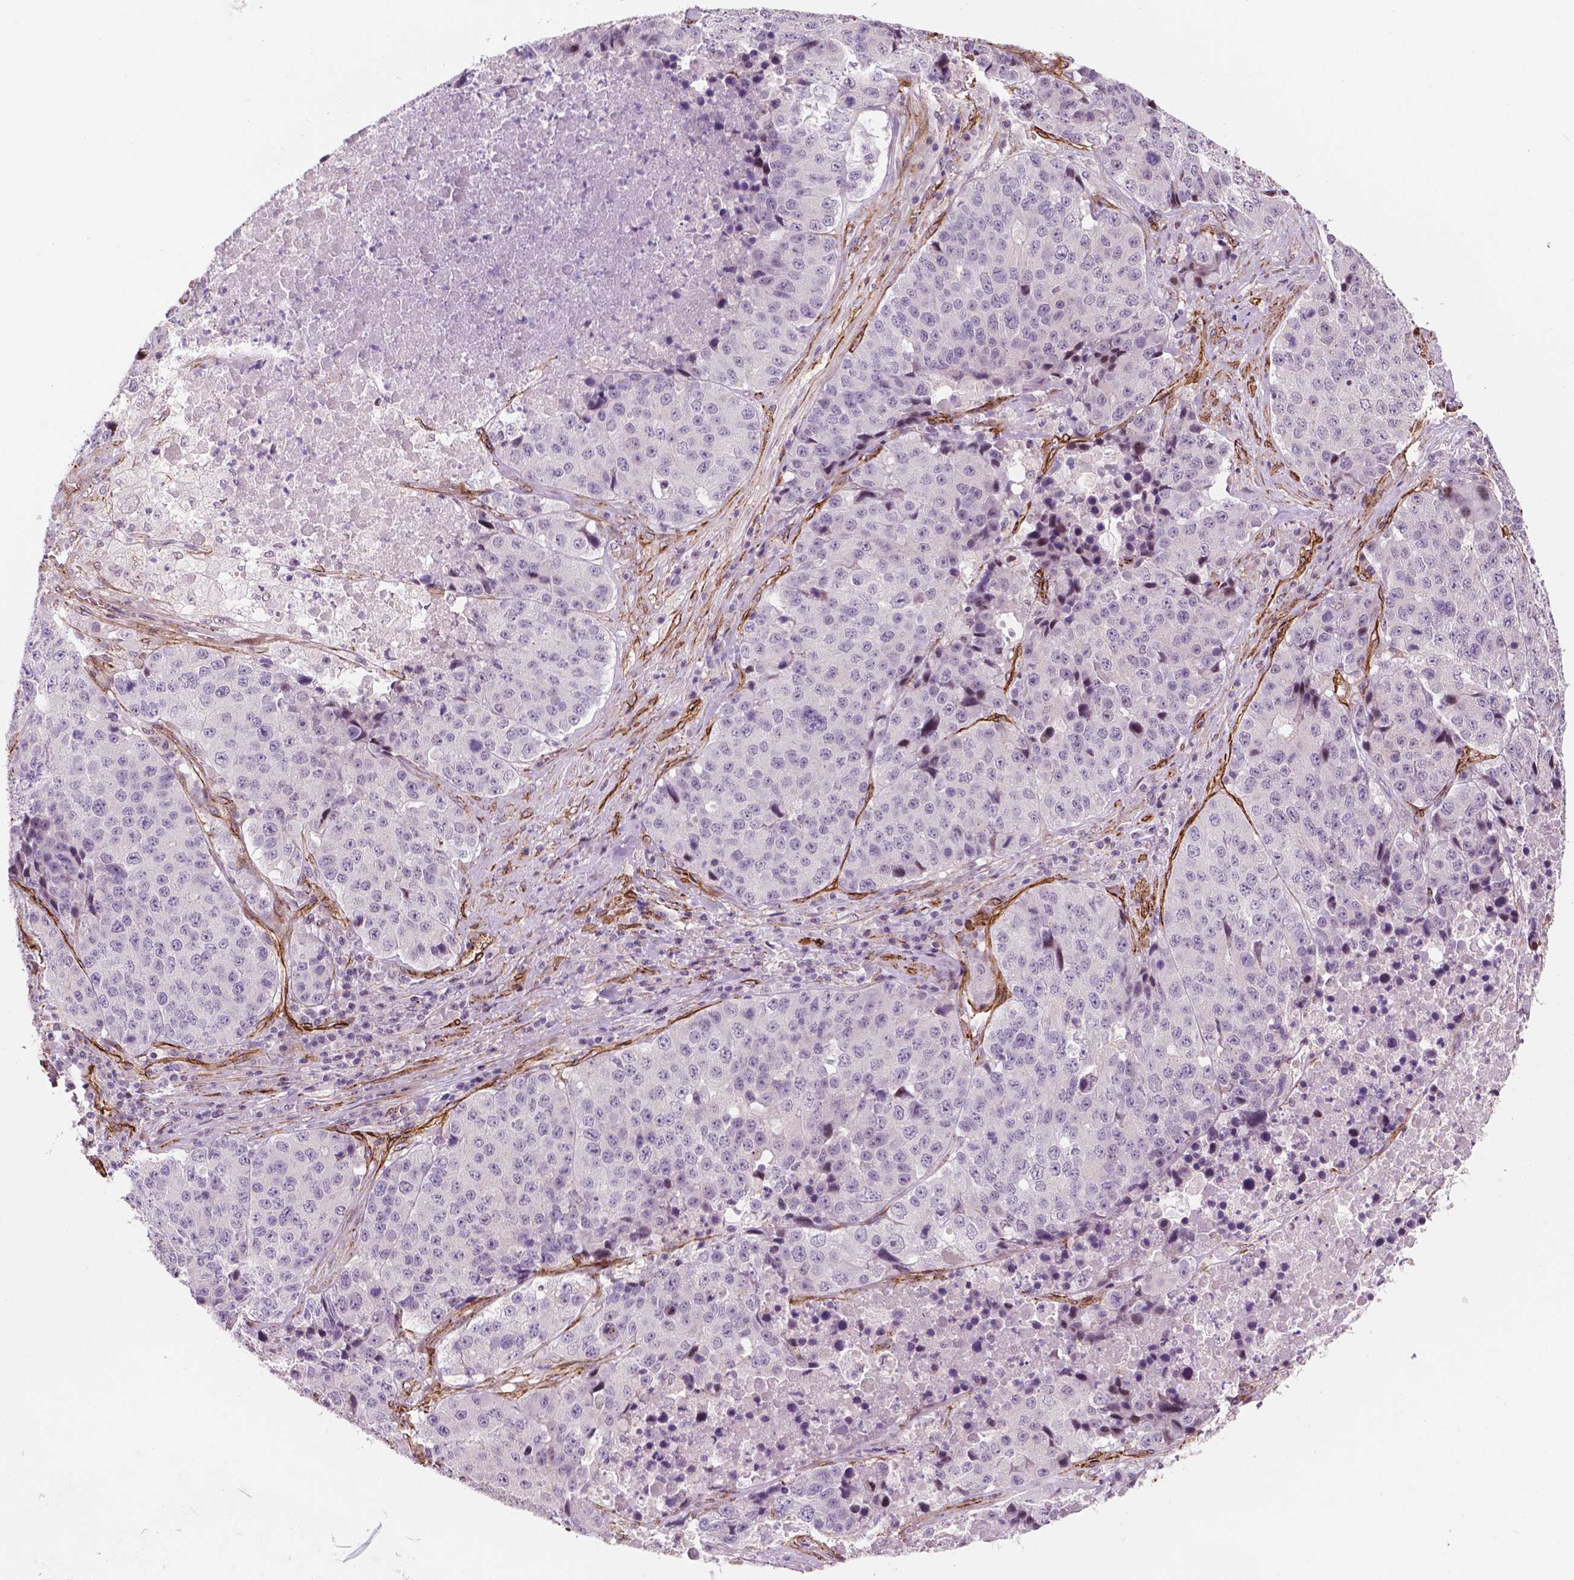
{"staining": {"intensity": "negative", "quantity": "none", "location": "none"}, "tissue": "stomach cancer", "cell_type": "Tumor cells", "image_type": "cancer", "snomed": [{"axis": "morphology", "description": "Adenocarcinoma, NOS"}, {"axis": "topography", "description": "Stomach"}], "caption": "DAB immunohistochemical staining of stomach cancer (adenocarcinoma) displays no significant positivity in tumor cells.", "gene": "EGFL8", "patient": {"sex": "male", "age": 71}}